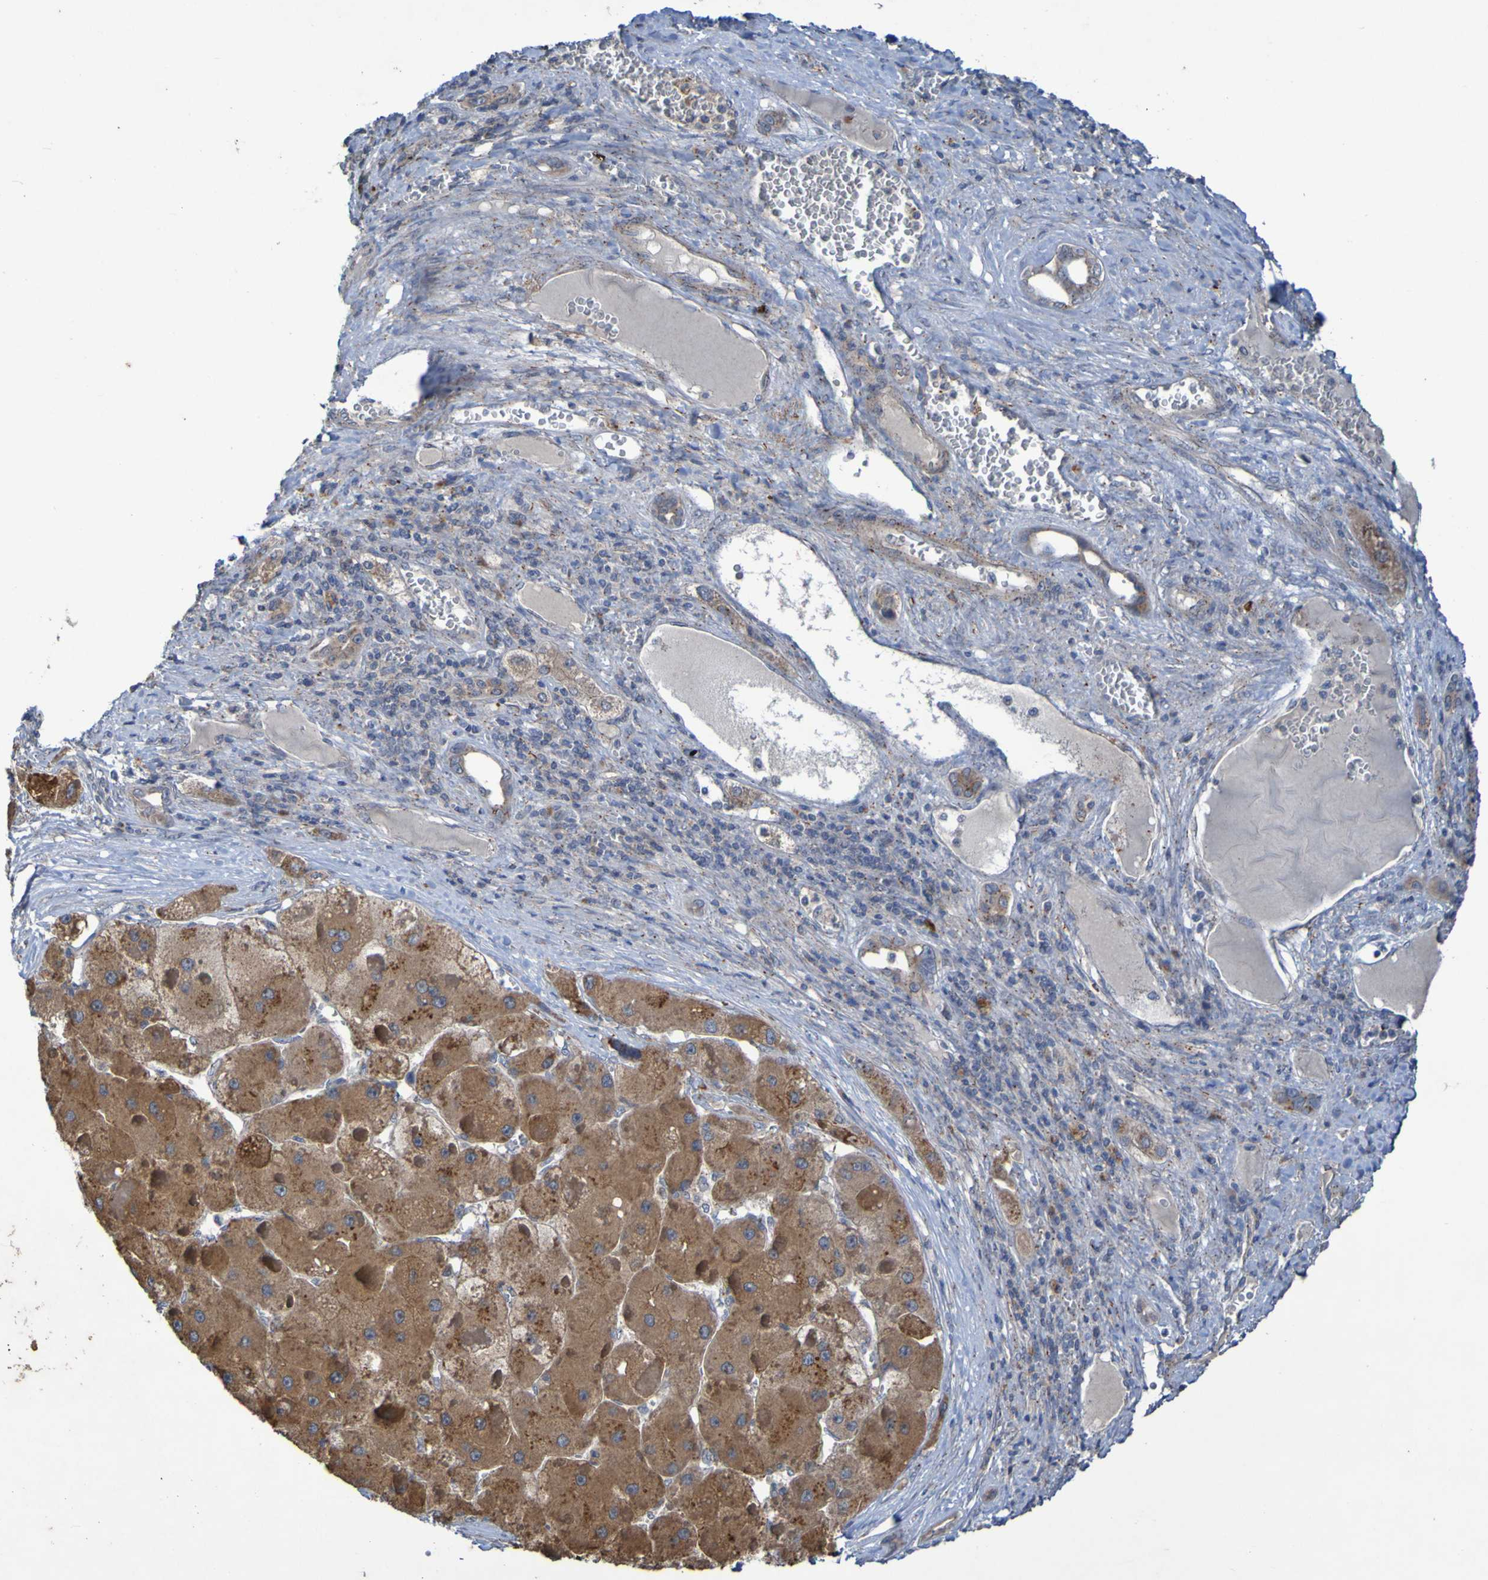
{"staining": {"intensity": "weak", "quantity": ">75%", "location": "cytoplasmic/membranous"}, "tissue": "liver cancer", "cell_type": "Tumor cells", "image_type": "cancer", "snomed": [{"axis": "morphology", "description": "Carcinoma, Hepatocellular, NOS"}, {"axis": "topography", "description": "Liver"}], "caption": "Liver hepatocellular carcinoma stained with a protein marker demonstrates weak staining in tumor cells.", "gene": "ANGPT4", "patient": {"sex": "female", "age": 73}}